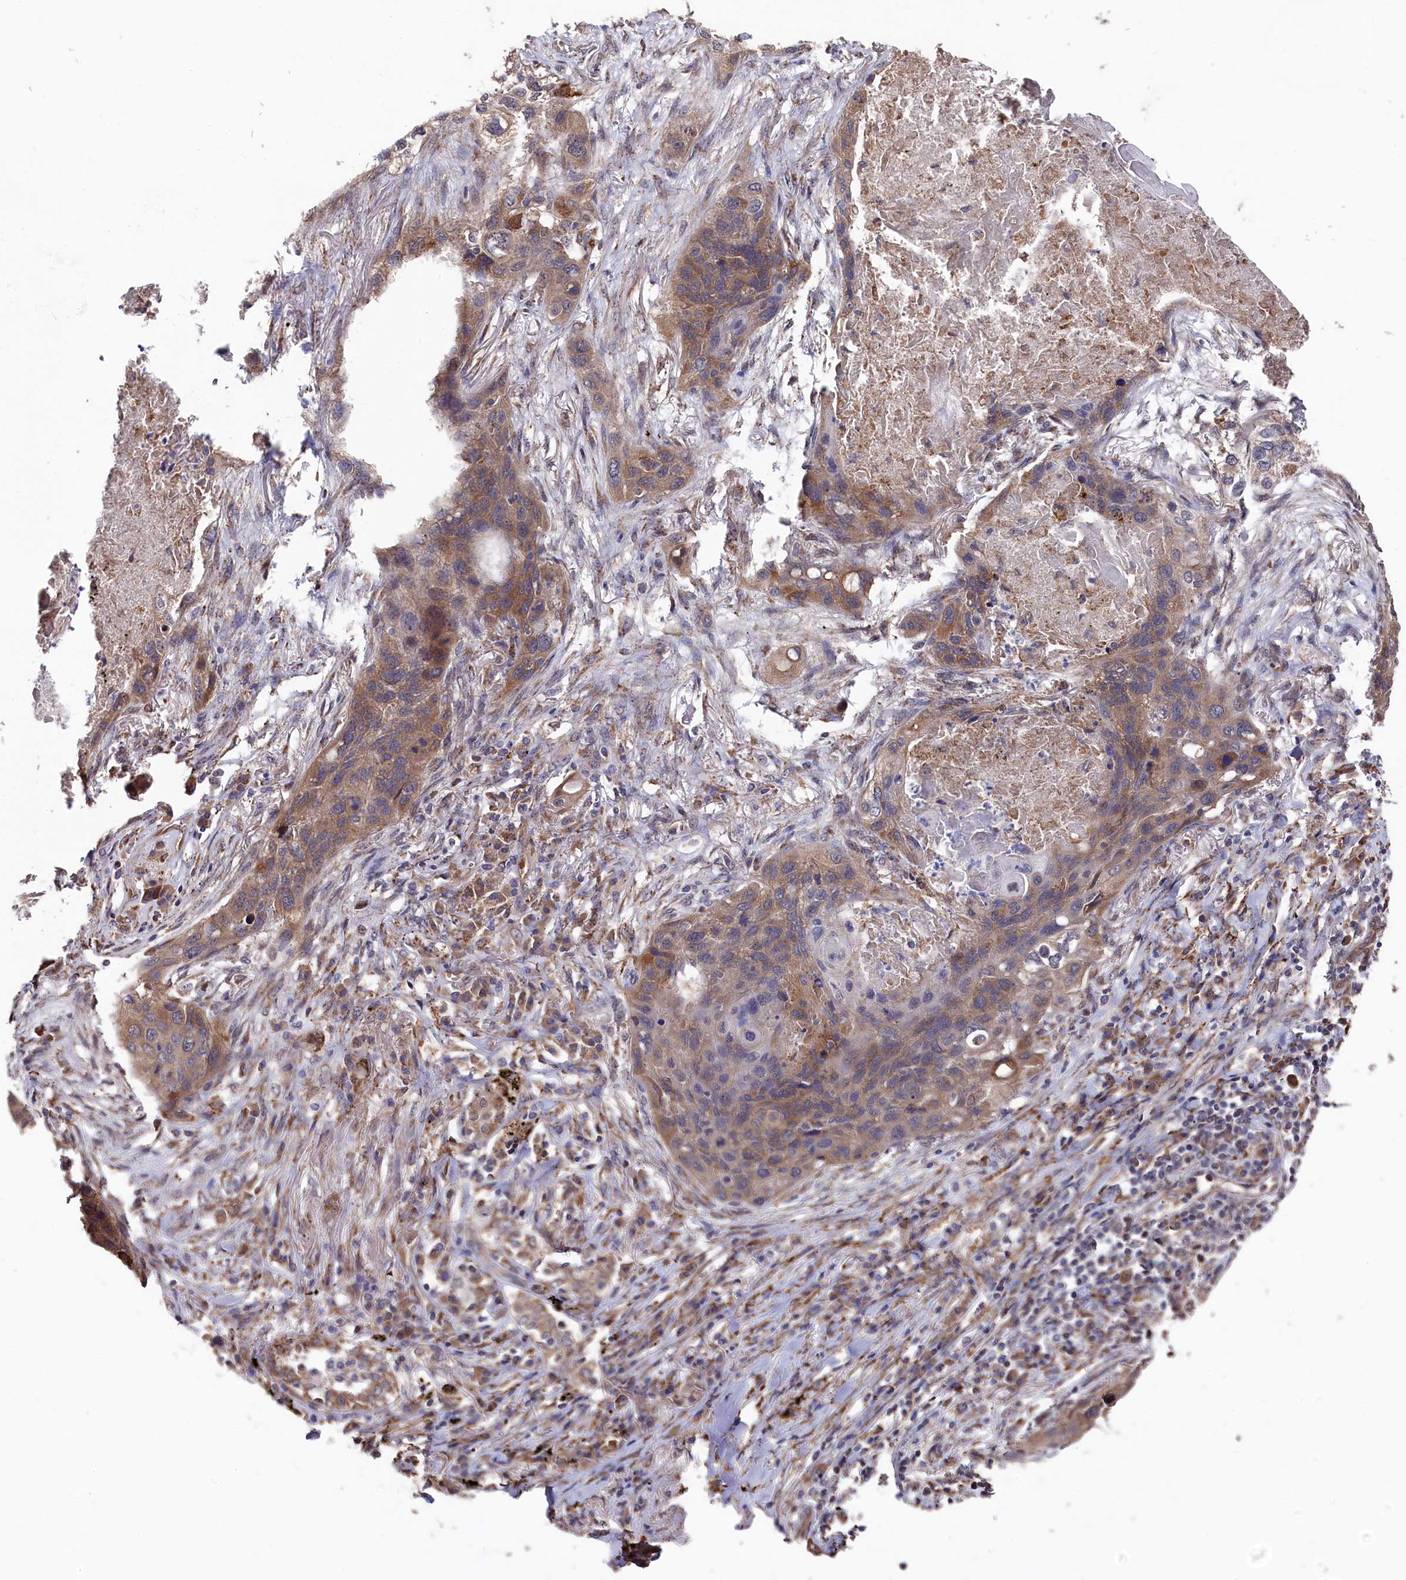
{"staining": {"intensity": "moderate", "quantity": "25%-75%", "location": "cytoplasmic/membranous"}, "tissue": "lung cancer", "cell_type": "Tumor cells", "image_type": "cancer", "snomed": [{"axis": "morphology", "description": "Squamous cell carcinoma, NOS"}, {"axis": "topography", "description": "Lung"}], "caption": "IHC (DAB) staining of squamous cell carcinoma (lung) displays moderate cytoplasmic/membranous protein positivity in about 25%-75% of tumor cells.", "gene": "SLC12A4", "patient": {"sex": "female", "age": 63}}